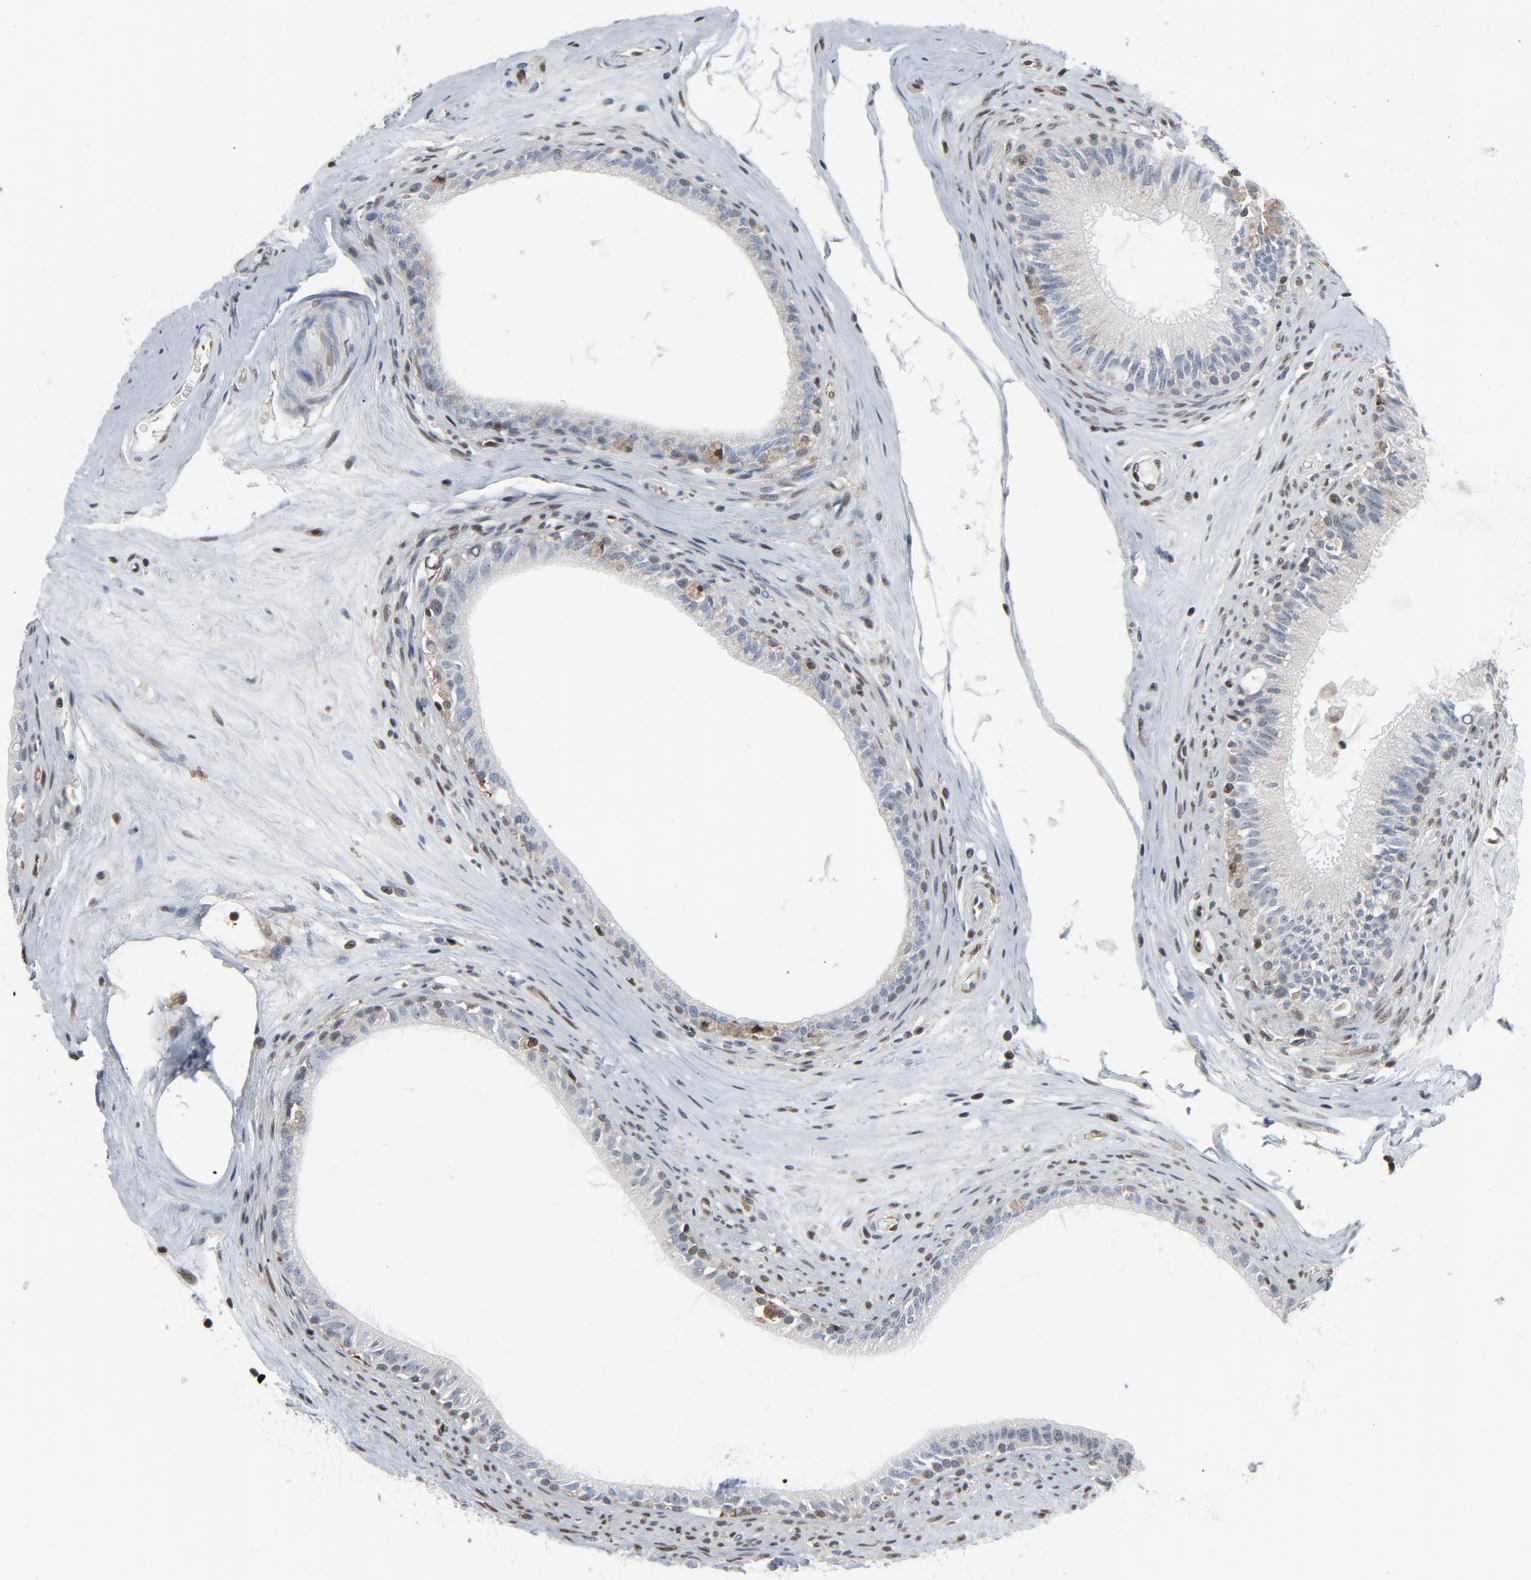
{"staining": {"intensity": "weak", "quantity": "<25%", "location": "cytoplasmic/membranous"}, "tissue": "epididymis", "cell_type": "Glandular cells", "image_type": "normal", "snomed": [{"axis": "morphology", "description": "Normal tissue, NOS"}, {"axis": "morphology", "description": "Inflammation, NOS"}, {"axis": "topography", "description": "Epididymis"}], "caption": "The micrograph reveals no significant staining in glandular cells of epididymis. (Brightfield microscopy of DAB (3,3'-diaminobenzidine) IHC at high magnification).", "gene": "STAT5A", "patient": {"sex": "male", "age": 84}}